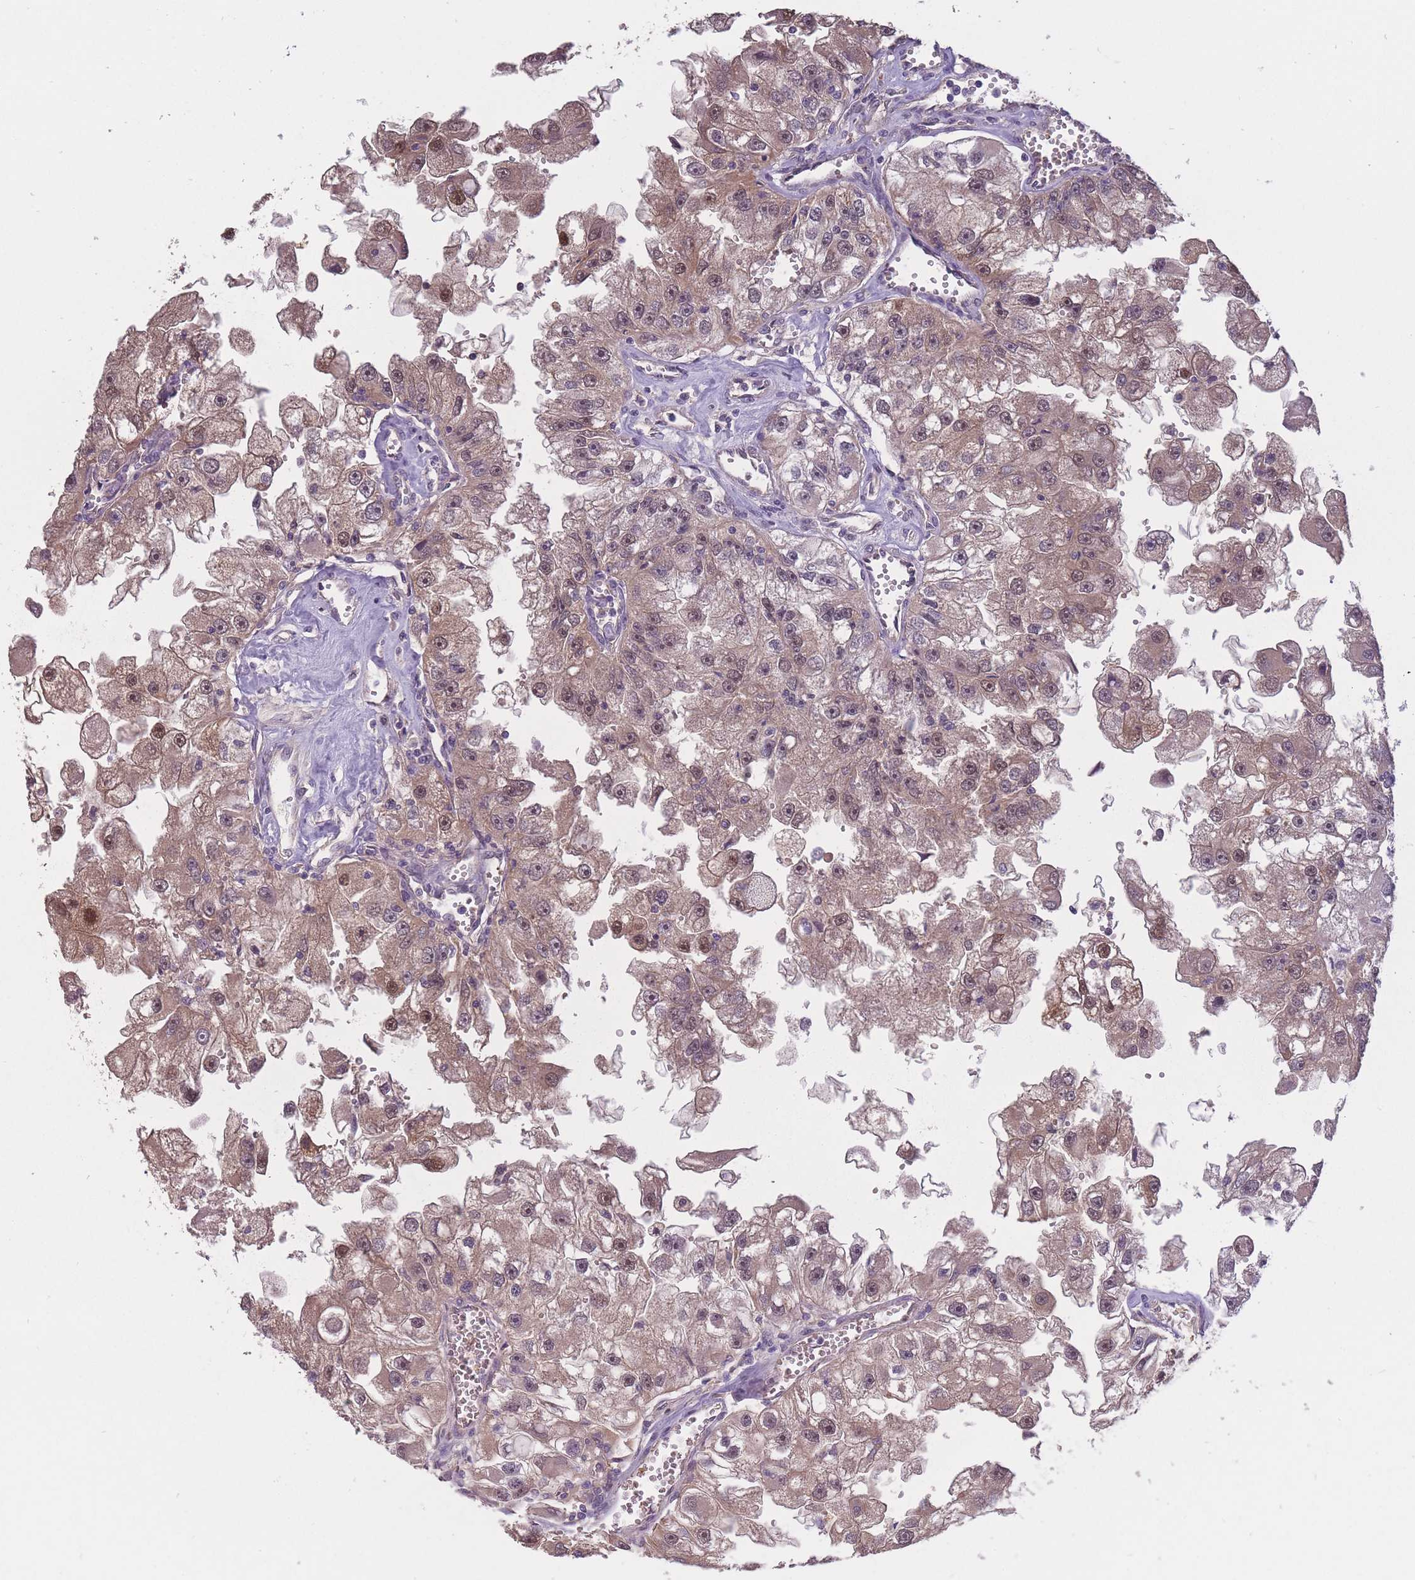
{"staining": {"intensity": "moderate", "quantity": ">75%", "location": "cytoplasmic/membranous,nuclear"}, "tissue": "renal cancer", "cell_type": "Tumor cells", "image_type": "cancer", "snomed": [{"axis": "morphology", "description": "Adenocarcinoma, NOS"}, {"axis": "topography", "description": "Kidney"}], "caption": "Protein staining exhibits moderate cytoplasmic/membranous and nuclear staining in about >75% of tumor cells in renal cancer. (DAB (3,3'-diaminobenzidine) = brown stain, brightfield microscopy at high magnification).", "gene": "KIAA1755", "patient": {"sex": "male", "age": 63}}